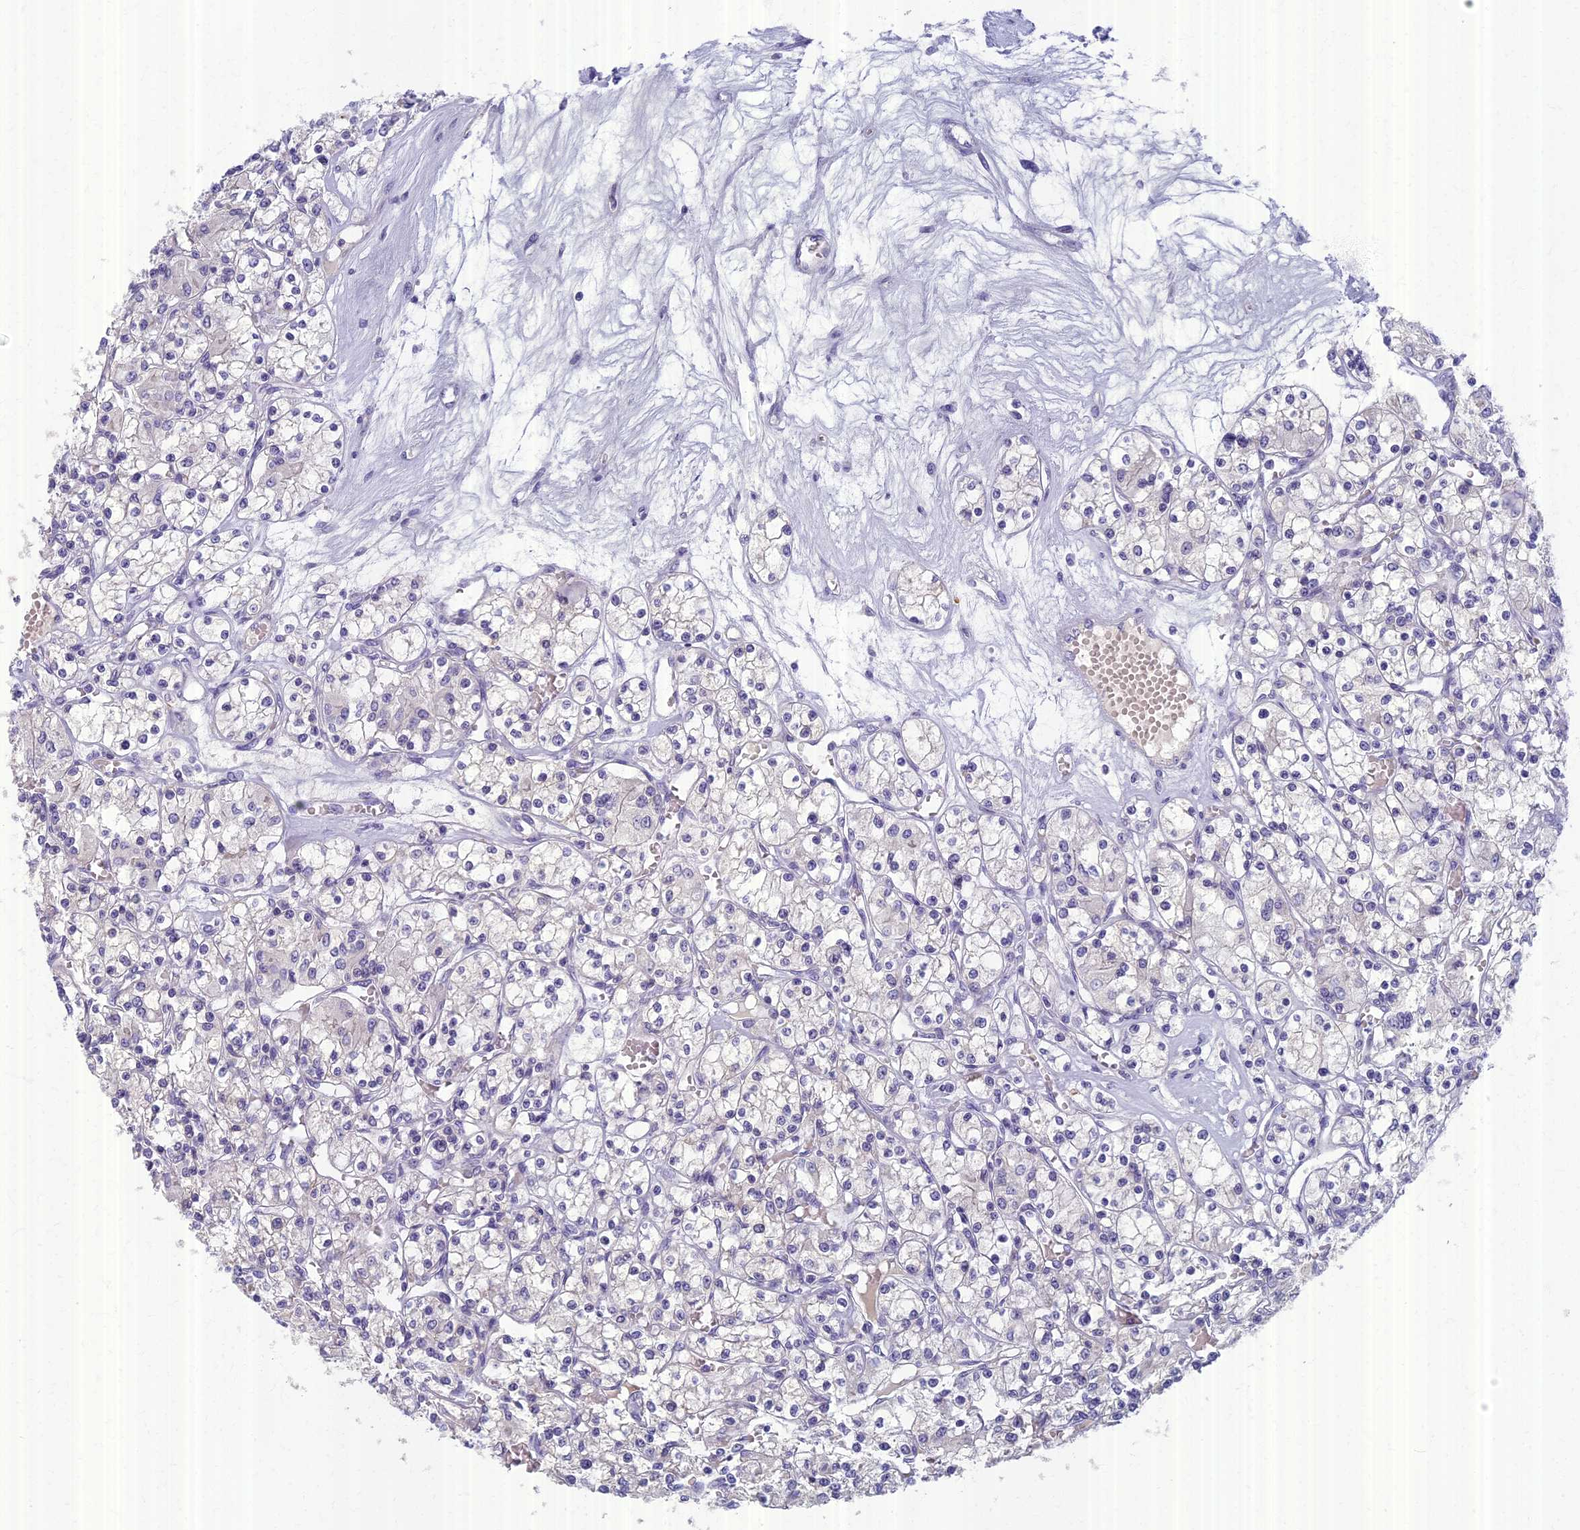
{"staining": {"intensity": "negative", "quantity": "none", "location": "none"}, "tissue": "renal cancer", "cell_type": "Tumor cells", "image_type": "cancer", "snomed": [{"axis": "morphology", "description": "Adenocarcinoma, NOS"}, {"axis": "topography", "description": "Kidney"}], "caption": "Immunohistochemistry photomicrograph of human renal adenocarcinoma stained for a protein (brown), which demonstrates no positivity in tumor cells. (DAB (3,3'-diaminobenzidine) IHC visualized using brightfield microscopy, high magnification).", "gene": "AP4E1", "patient": {"sex": "female", "age": 59}}